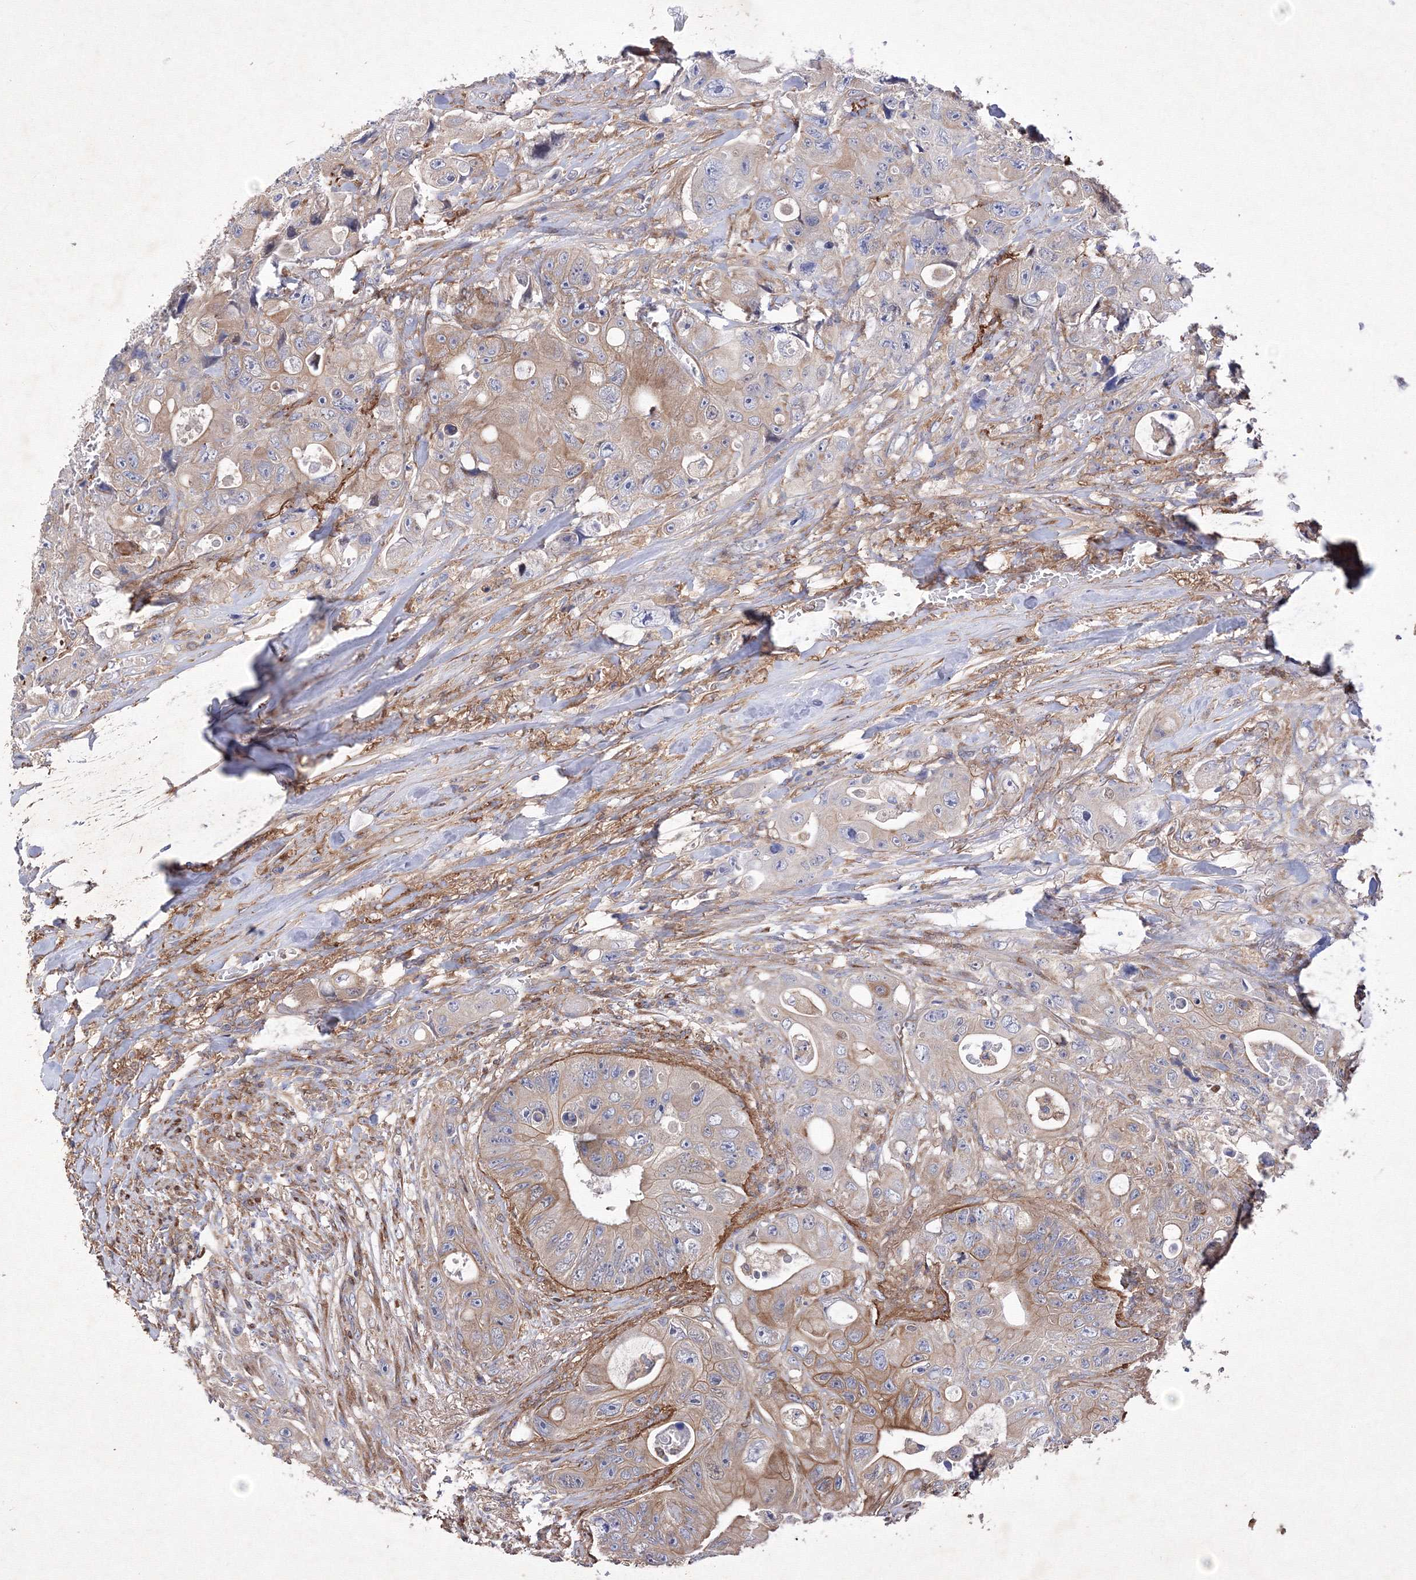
{"staining": {"intensity": "moderate", "quantity": "25%-75%", "location": "cytoplasmic/membranous"}, "tissue": "colorectal cancer", "cell_type": "Tumor cells", "image_type": "cancer", "snomed": [{"axis": "morphology", "description": "Adenocarcinoma, NOS"}, {"axis": "topography", "description": "Colon"}], "caption": "Immunohistochemistry (IHC) histopathology image of human colorectal cancer (adenocarcinoma) stained for a protein (brown), which reveals medium levels of moderate cytoplasmic/membranous staining in about 25%-75% of tumor cells.", "gene": "SNX18", "patient": {"sex": "female", "age": 46}}